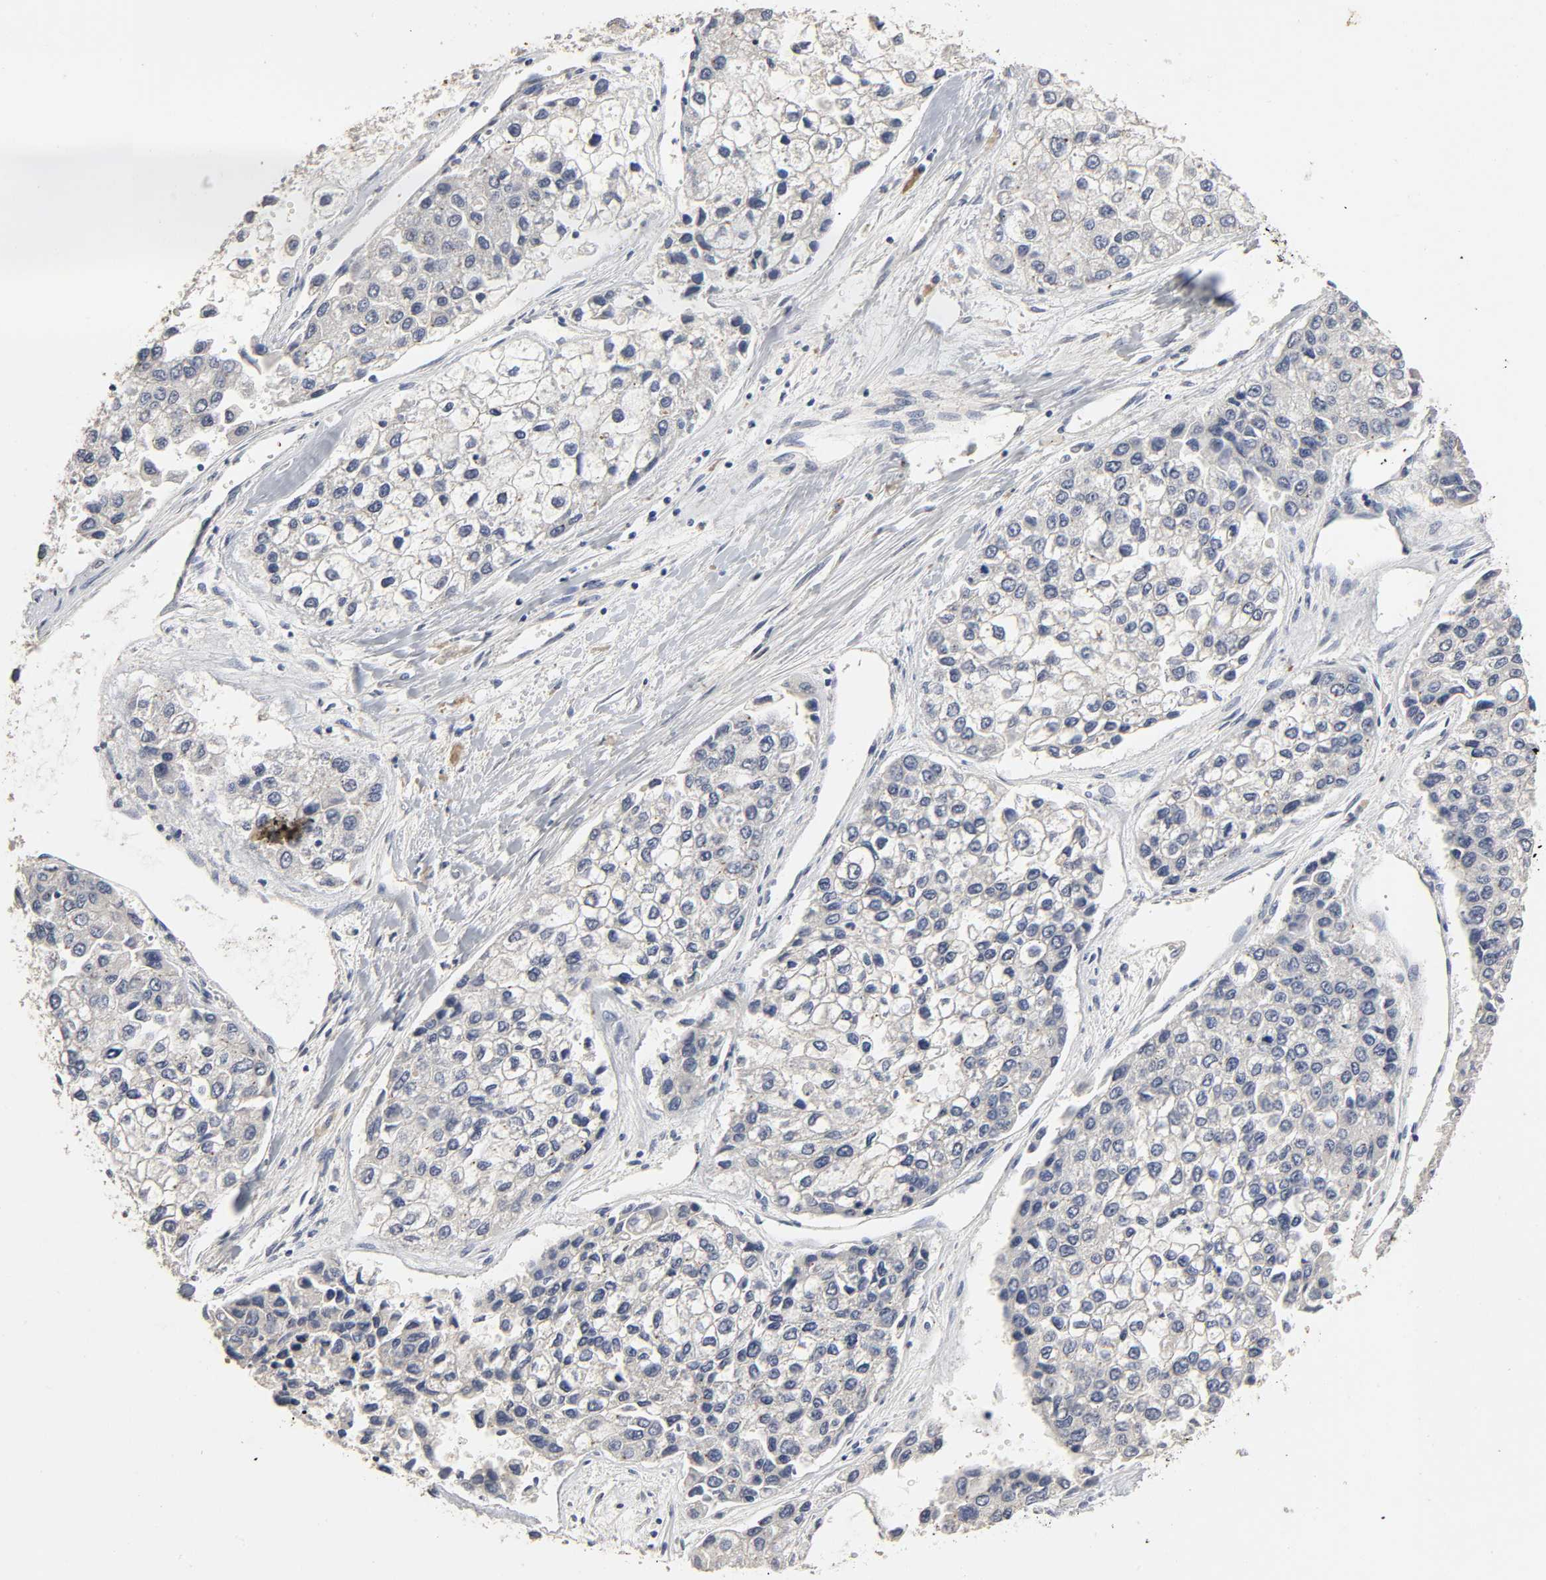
{"staining": {"intensity": "negative", "quantity": "none", "location": "none"}, "tissue": "liver cancer", "cell_type": "Tumor cells", "image_type": "cancer", "snomed": [{"axis": "morphology", "description": "Carcinoma, Hepatocellular, NOS"}, {"axis": "topography", "description": "Liver"}], "caption": "Liver cancer stained for a protein using IHC shows no positivity tumor cells.", "gene": "SLC10A2", "patient": {"sex": "female", "age": 66}}